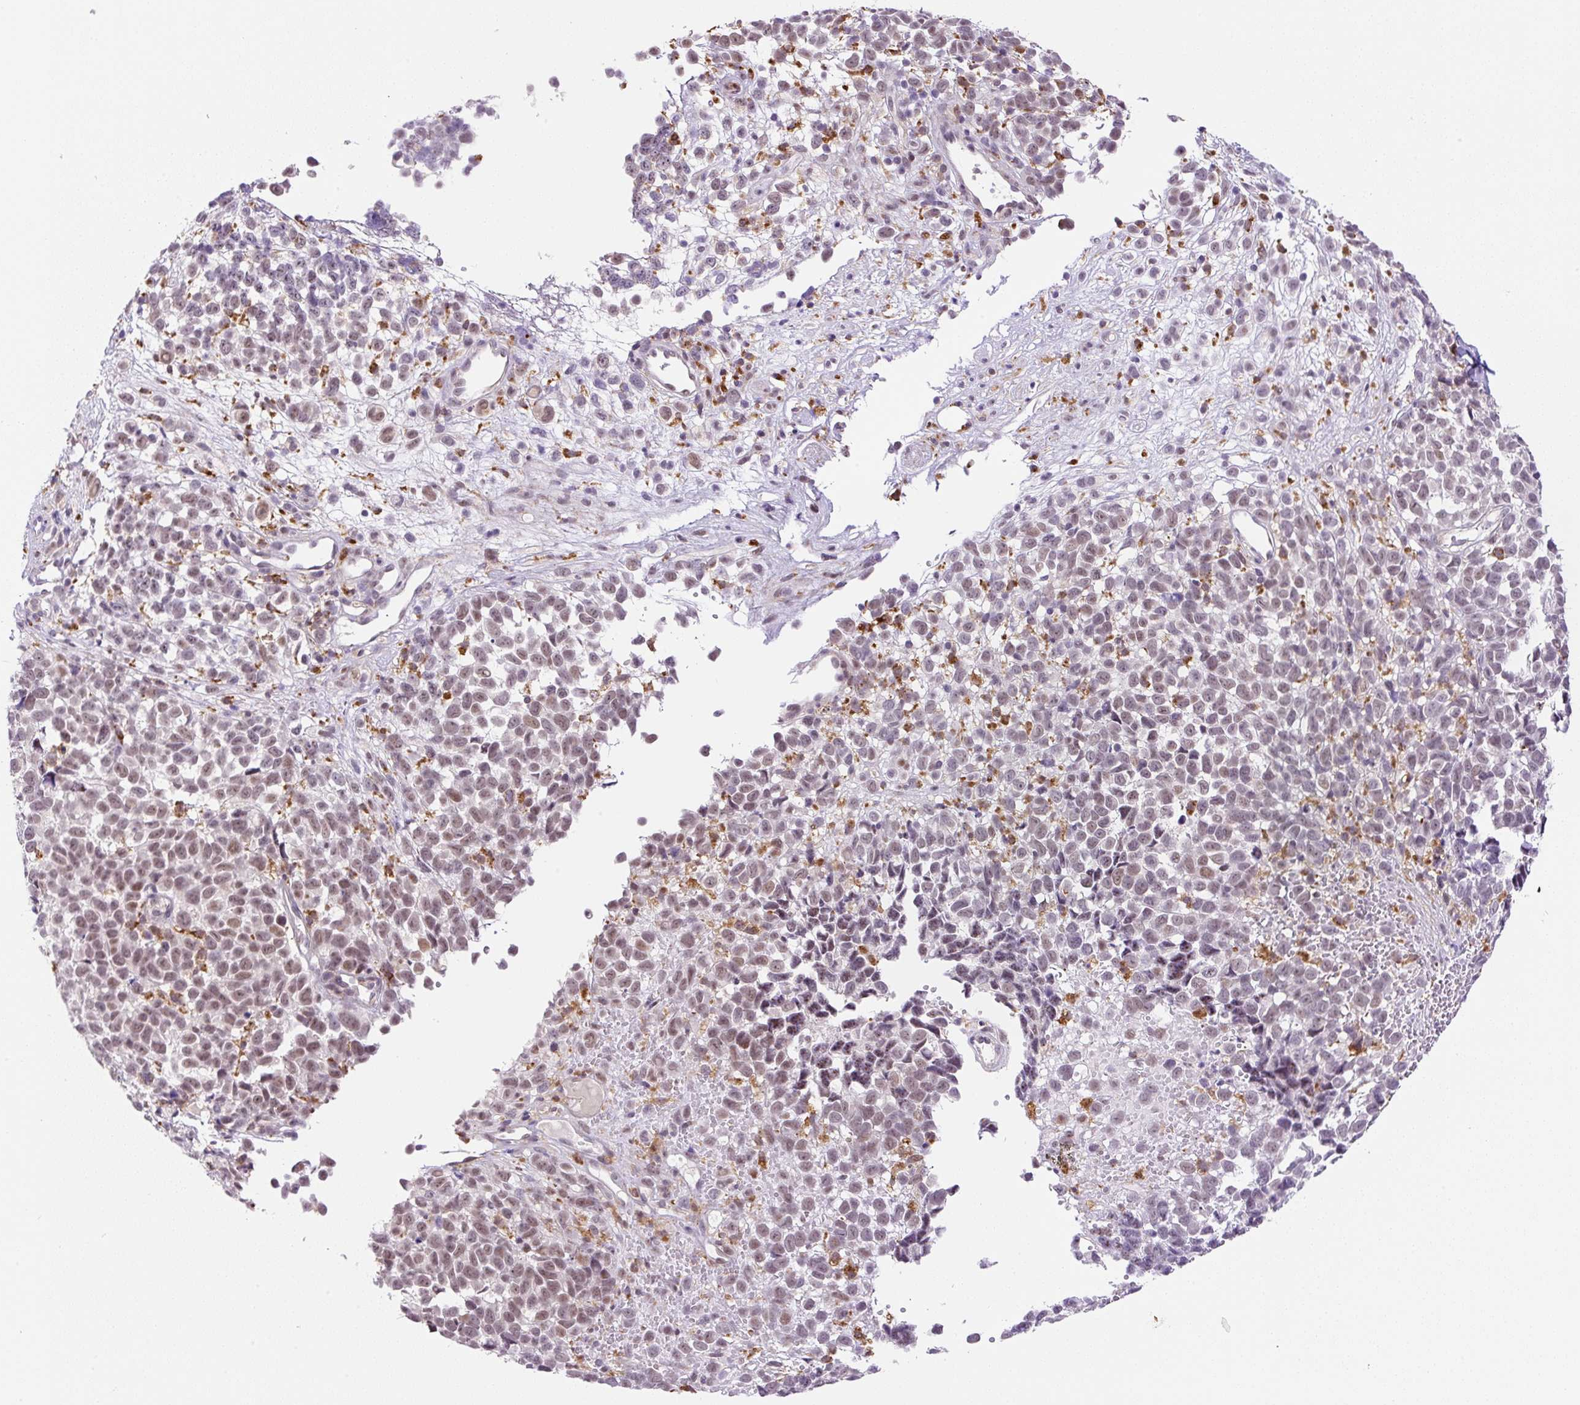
{"staining": {"intensity": "moderate", "quantity": "25%-75%", "location": "nuclear"}, "tissue": "melanoma", "cell_type": "Tumor cells", "image_type": "cancer", "snomed": [{"axis": "morphology", "description": "Malignant melanoma, NOS"}, {"axis": "topography", "description": "Nose, NOS"}], "caption": "This is a histology image of immunohistochemistry staining of melanoma, which shows moderate positivity in the nuclear of tumor cells.", "gene": "CEBPZOS", "patient": {"sex": "female", "age": 48}}